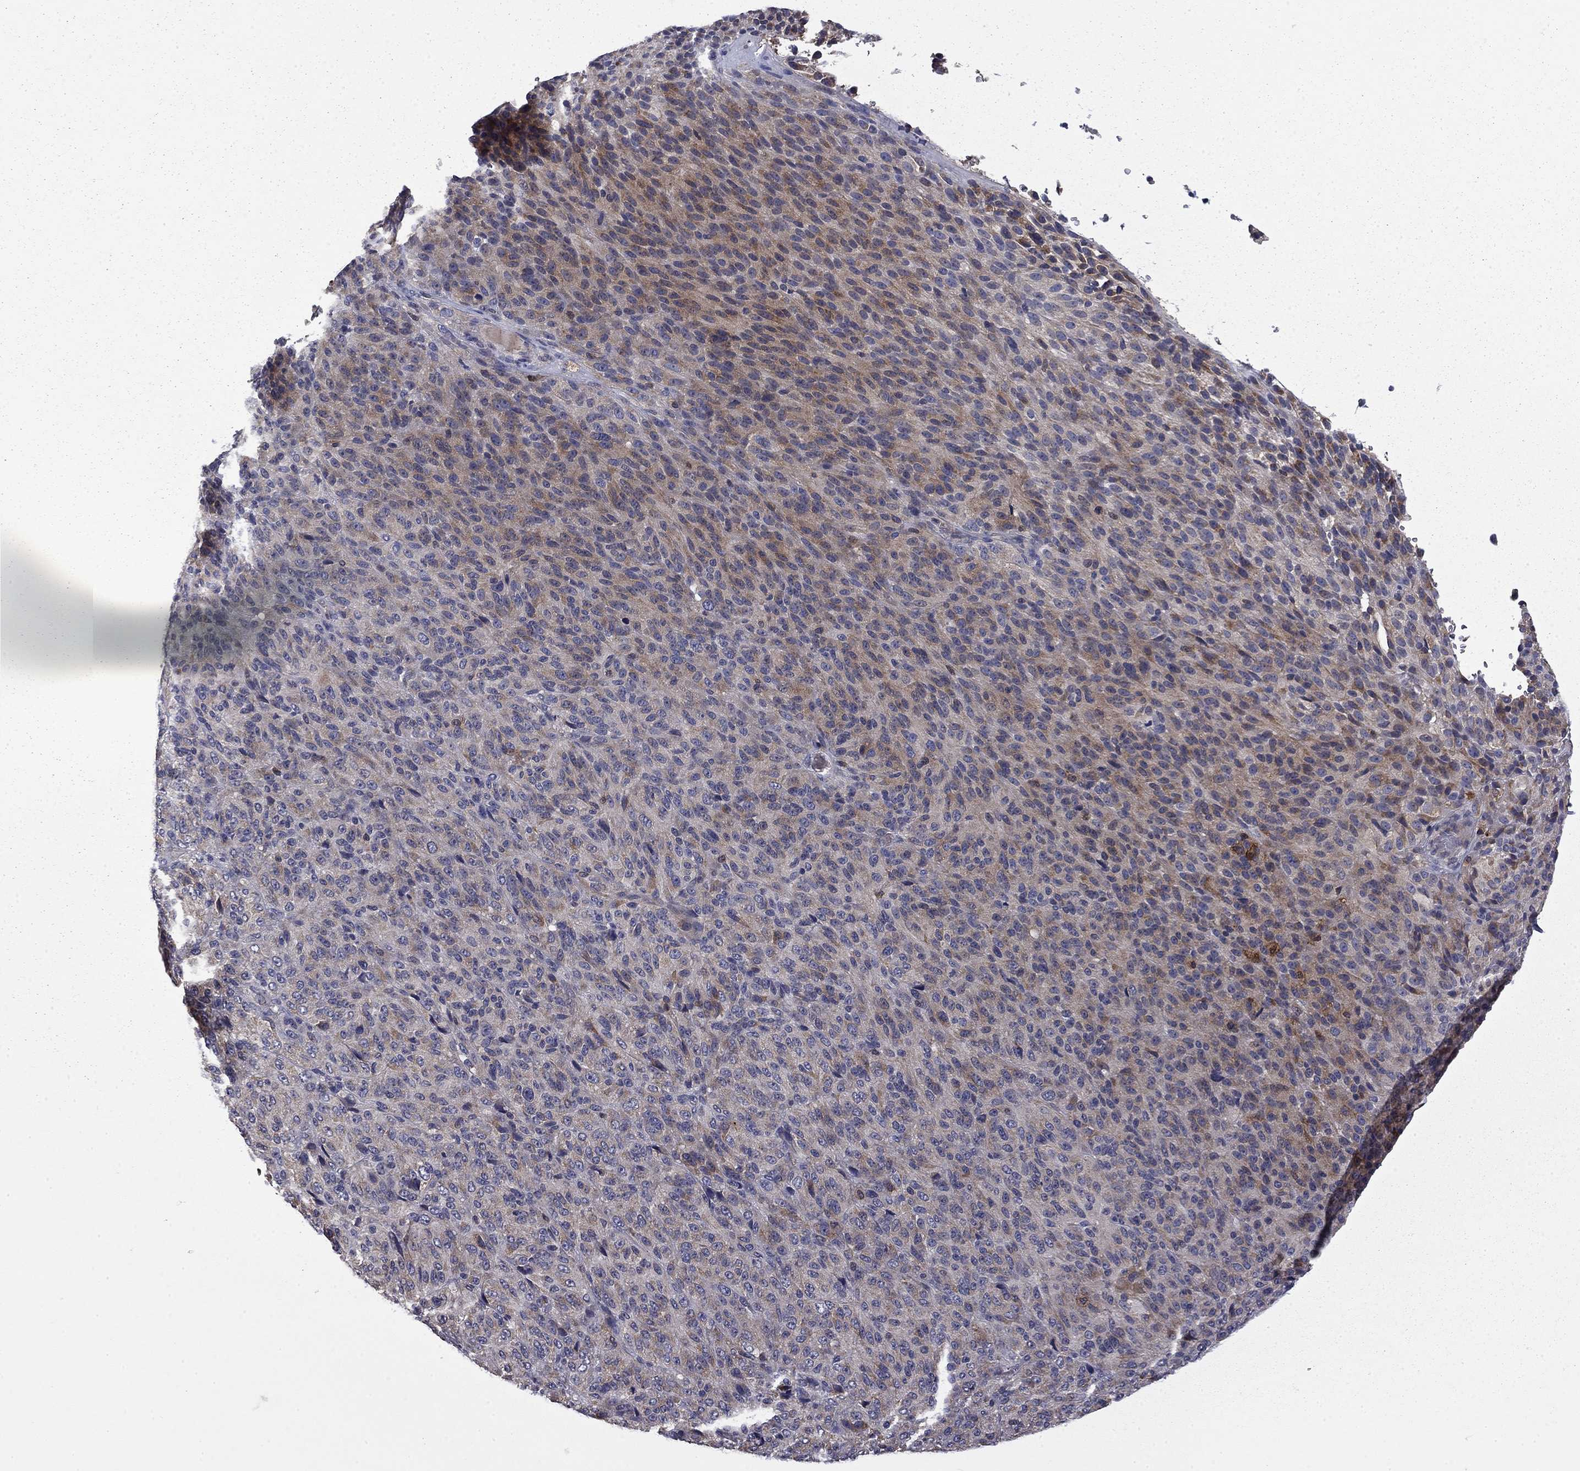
{"staining": {"intensity": "moderate", "quantity": "<25%", "location": "cytoplasmic/membranous"}, "tissue": "melanoma", "cell_type": "Tumor cells", "image_type": "cancer", "snomed": [{"axis": "morphology", "description": "Malignant melanoma, Metastatic site"}, {"axis": "topography", "description": "Brain"}], "caption": "DAB (3,3'-diaminobenzidine) immunohistochemical staining of human malignant melanoma (metastatic site) demonstrates moderate cytoplasmic/membranous protein expression in approximately <25% of tumor cells.", "gene": "CEACAM7", "patient": {"sex": "female", "age": 56}}